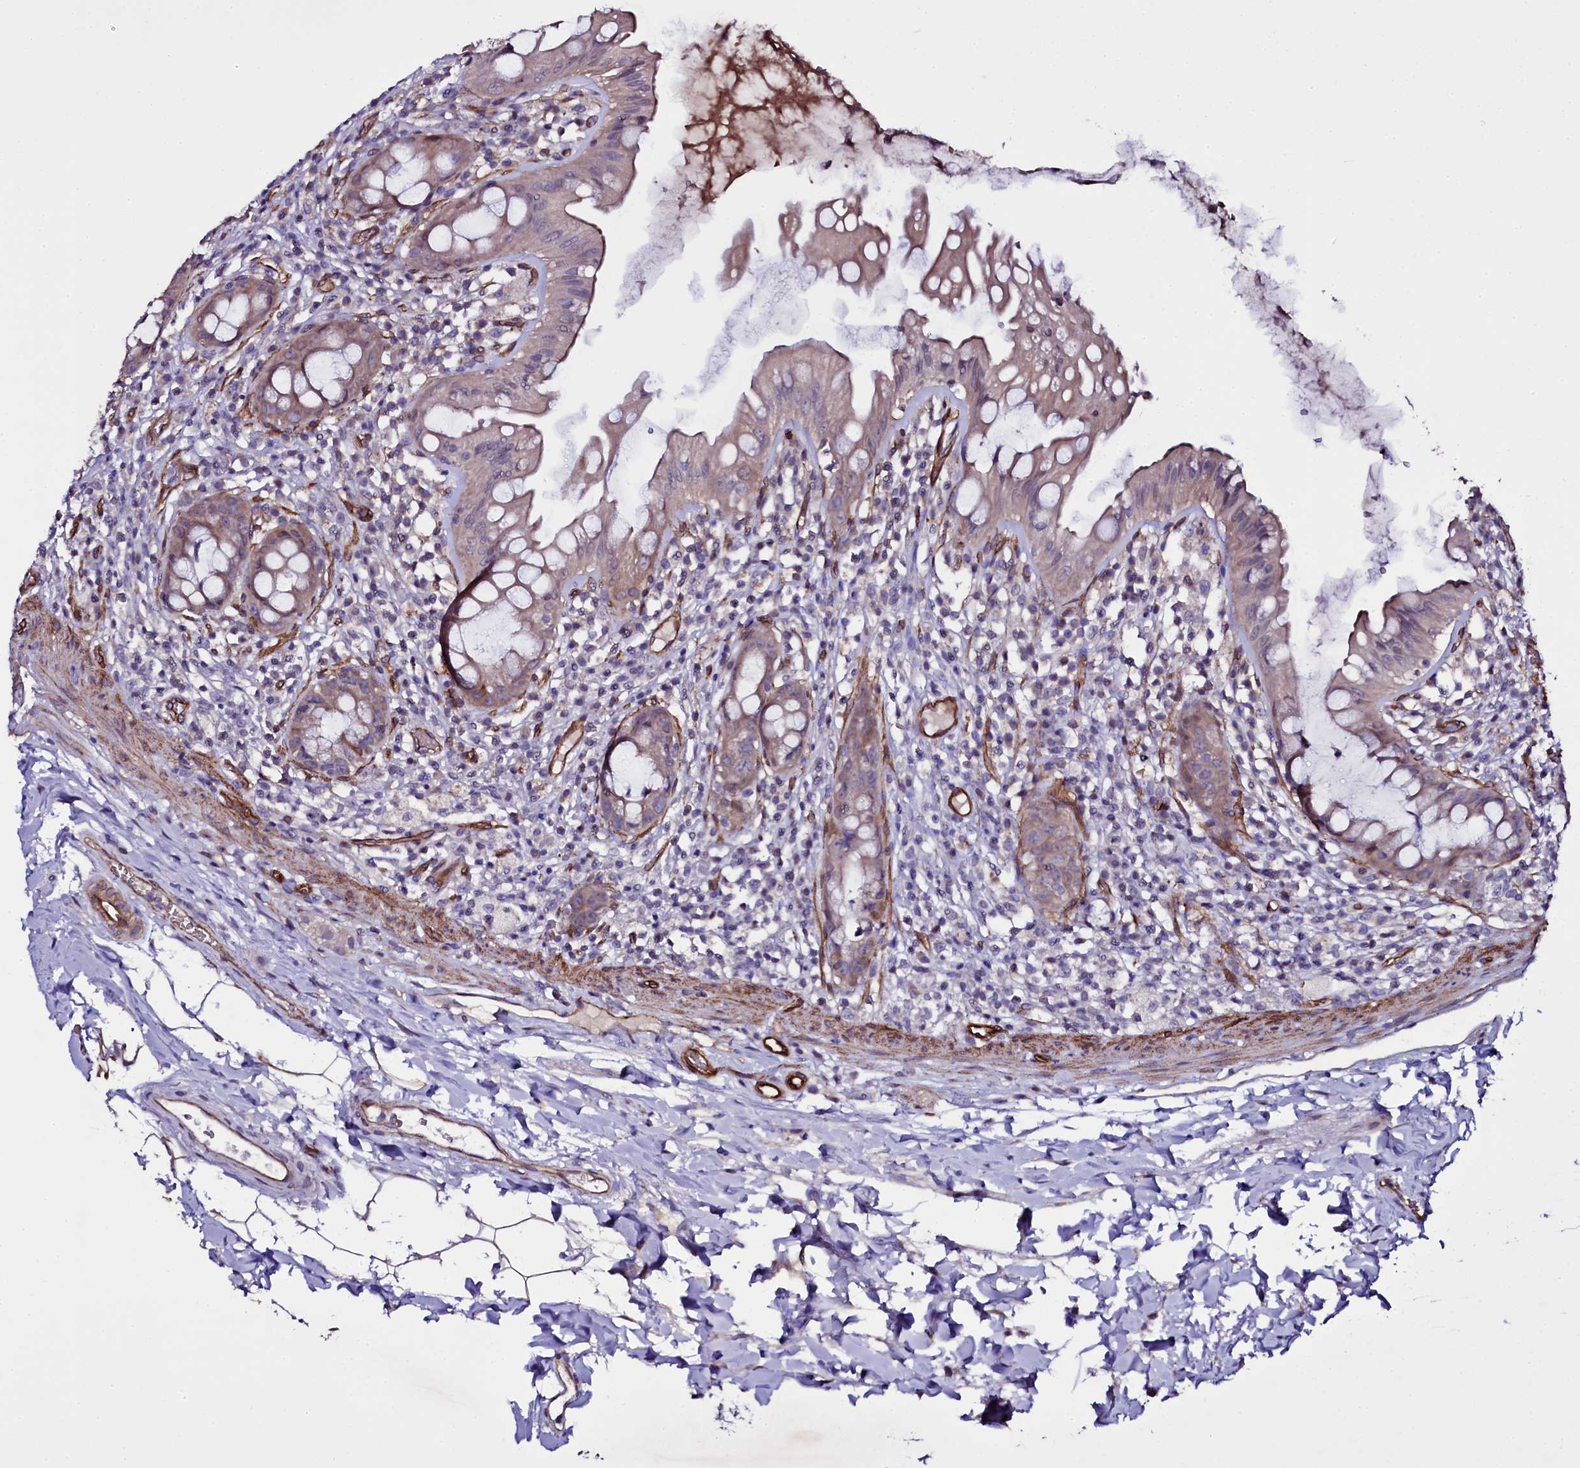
{"staining": {"intensity": "weak", "quantity": ">75%", "location": "cytoplasmic/membranous"}, "tissue": "rectum", "cell_type": "Glandular cells", "image_type": "normal", "snomed": [{"axis": "morphology", "description": "Normal tissue, NOS"}, {"axis": "topography", "description": "Rectum"}], "caption": "Protein analysis of normal rectum reveals weak cytoplasmic/membranous staining in approximately >75% of glandular cells.", "gene": "MEX3C", "patient": {"sex": "female", "age": 57}}